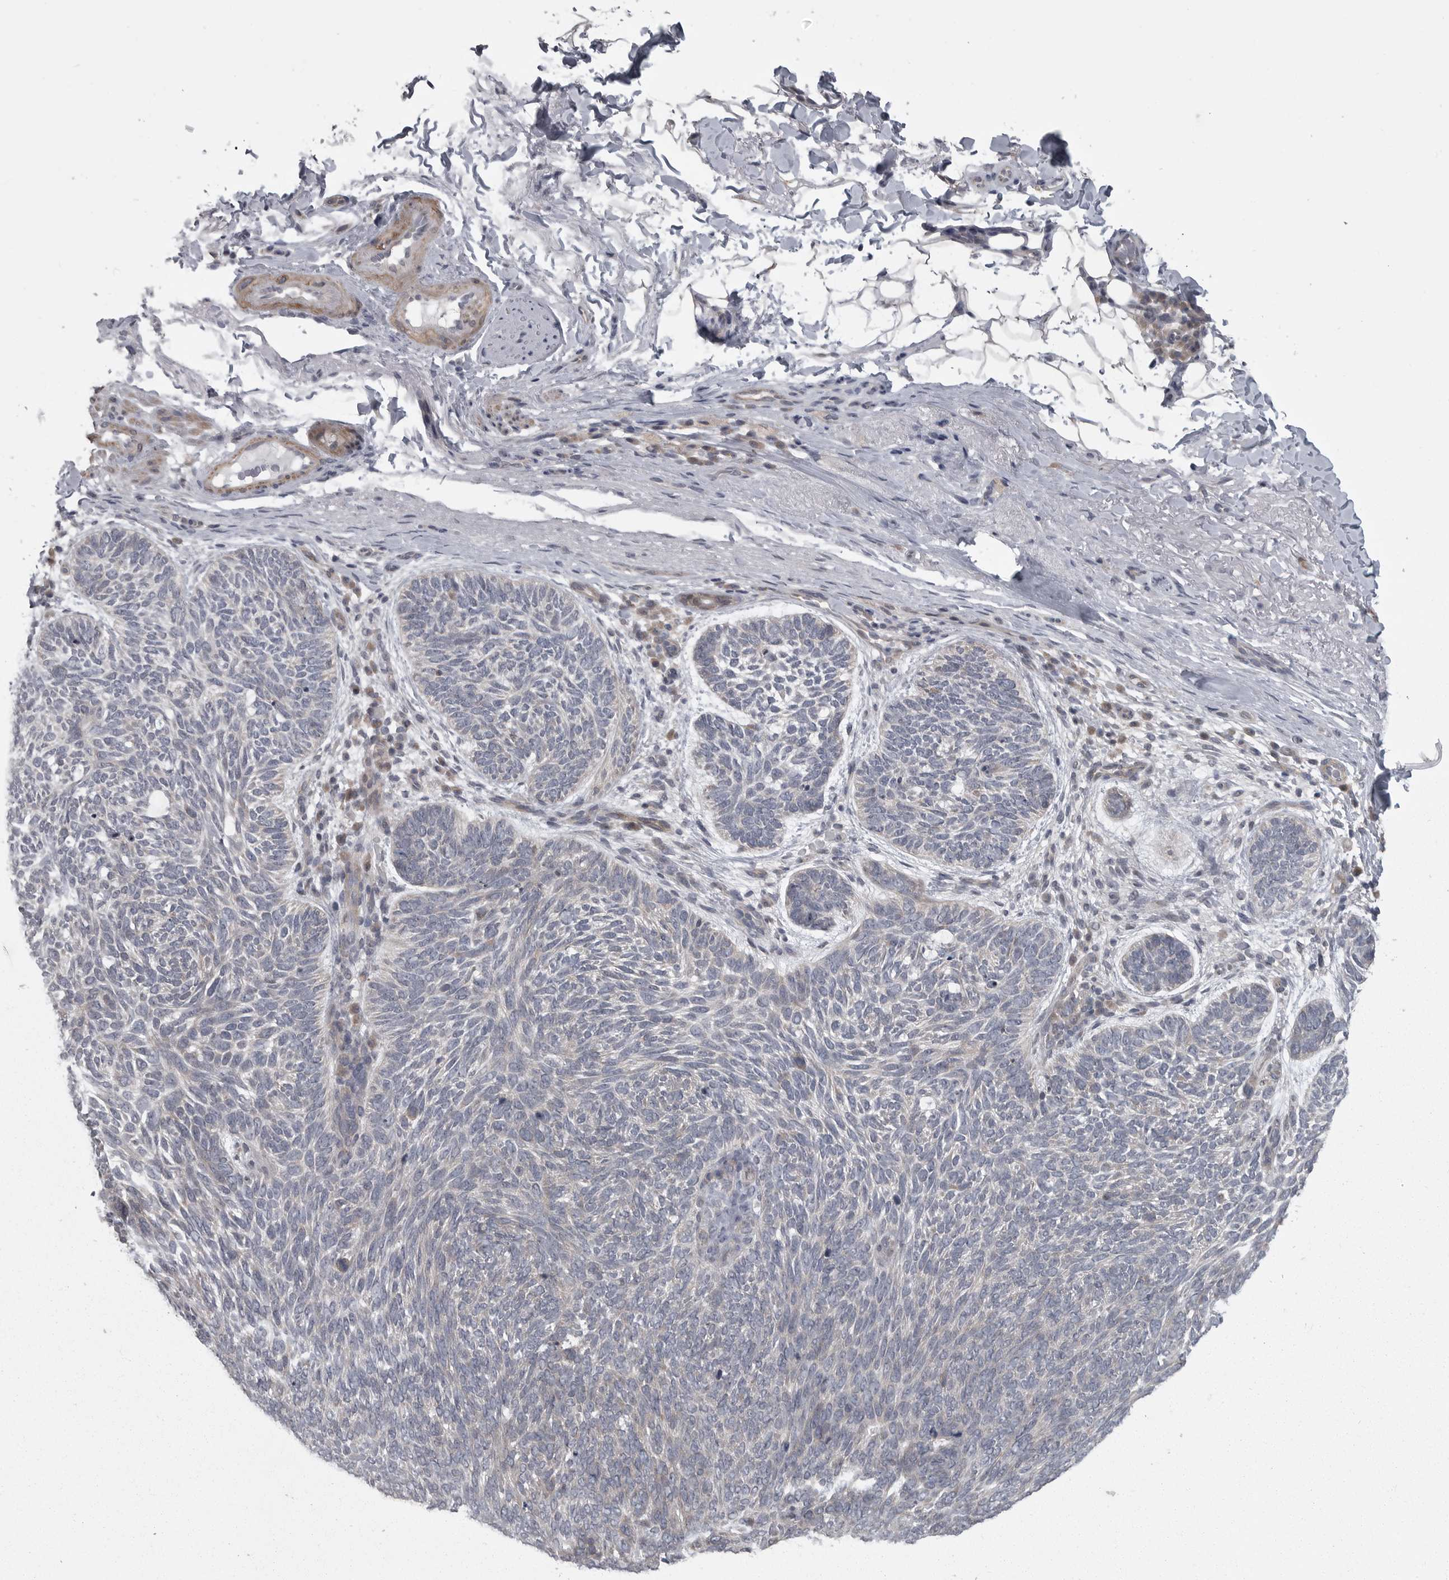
{"staining": {"intensity": "negative", "quantity": "none", "location": "none"}, "tissue": "skin cancer", "cell_type": "Tumor cells", "image_type": "cancer", "snomed": [{"axis": "morphology", "description": "Basal cell carcinoma"}, {"axis": "topography", "description": "Skin"}], "caption": "High power microscopy photomicrograph of an IHC micrograph of basal cell carcinoma (skin), revealing no significant expression in tumor cells.", "gene": "PPP1R9A", "patient": {"sex": "female", "age": 85}}